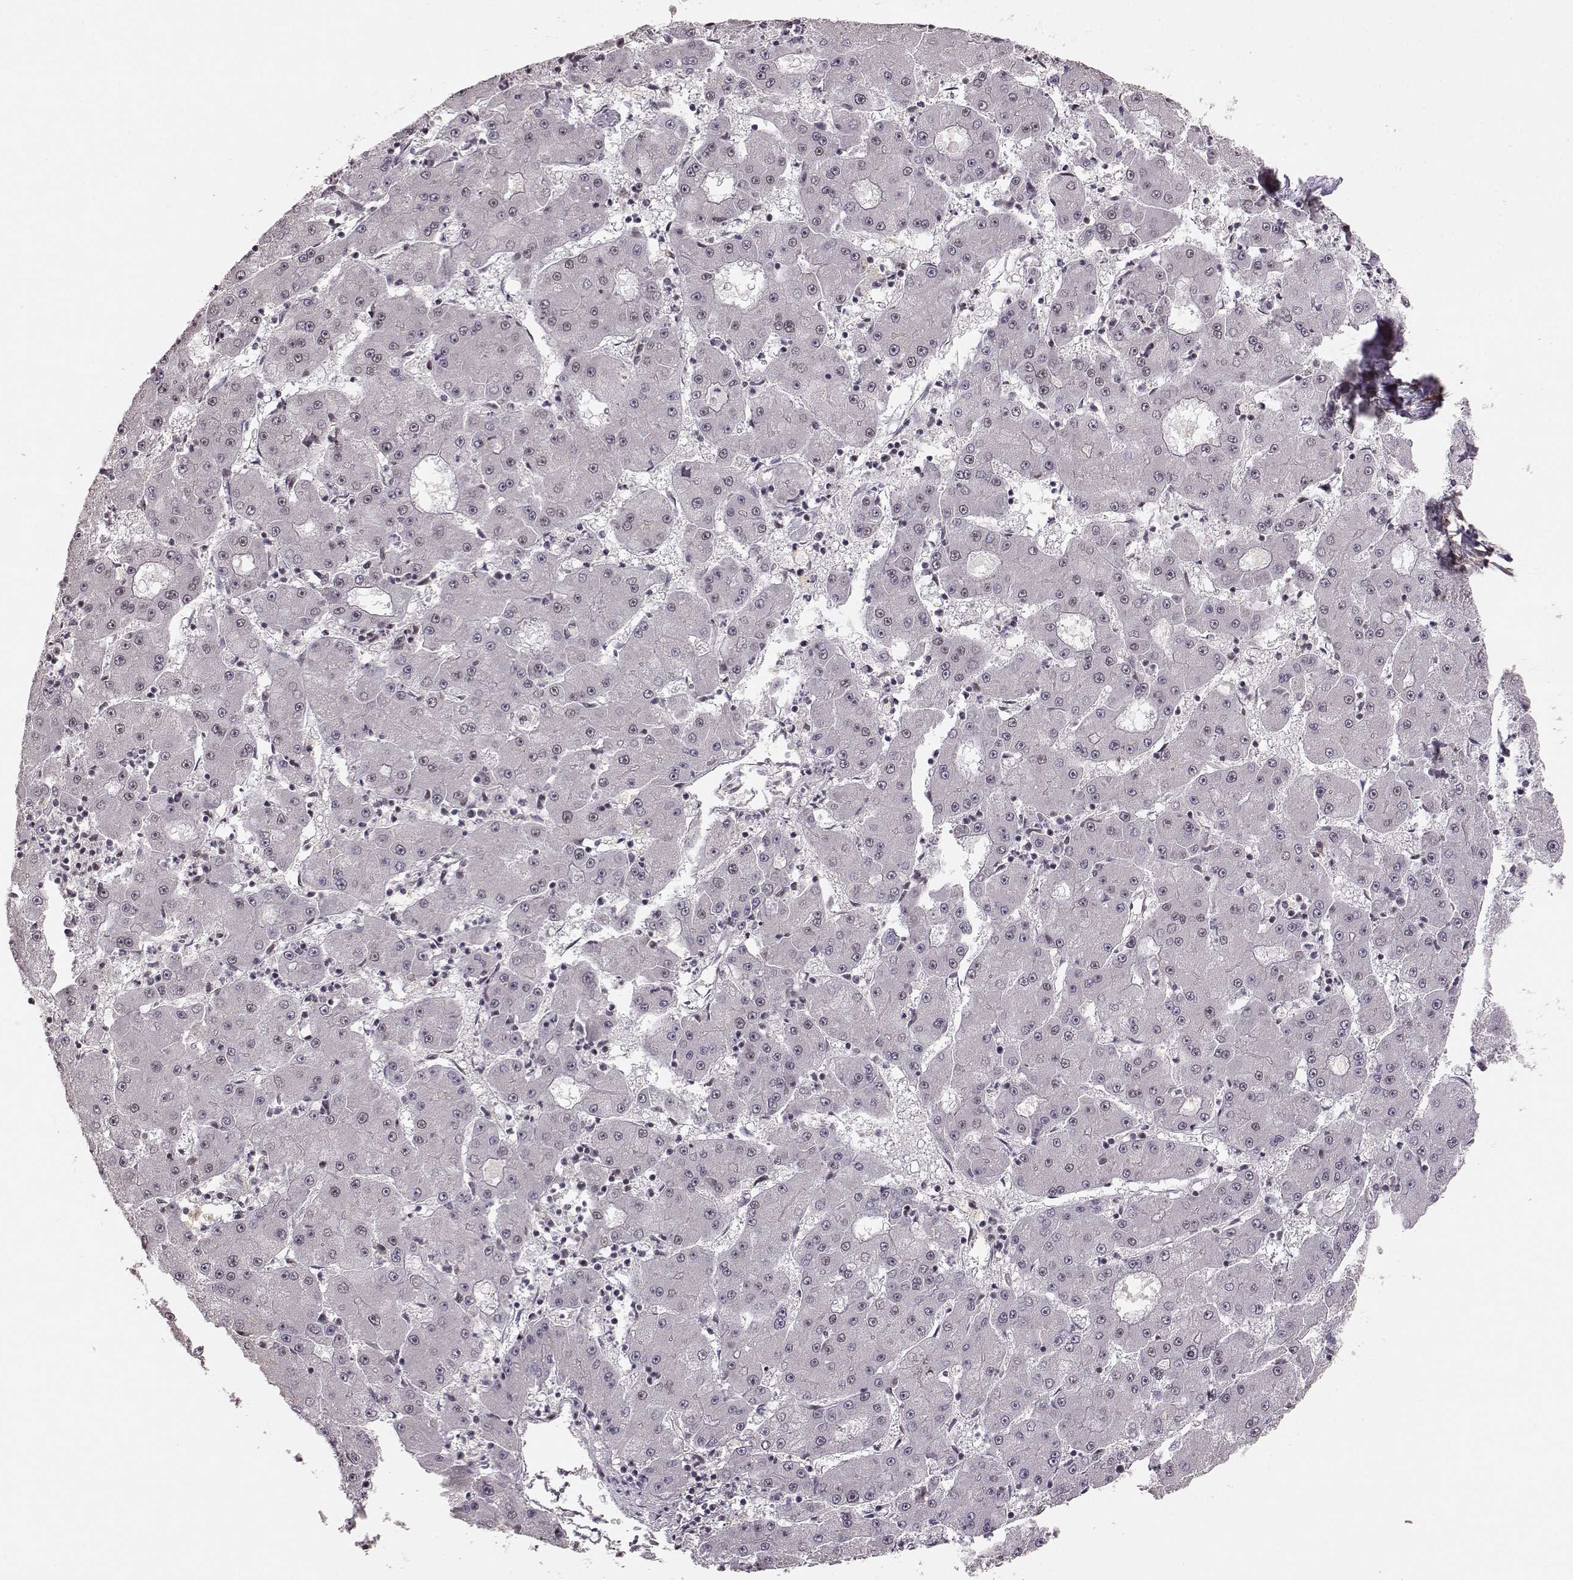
{"staining": {"intensity": "negative", "quantity": "none", "location": "none"}, "tissue": "liver cancer", "cell_type": "Tumor cells", "image_type": "cancer", "snomed": [{"axis": "morphology", "description": "Carcinoma, Hepatocellular, NOS"}, {"axis": "topography", "description": "Liver"}], "caption": "Human liver cancer (hepatocellular carcinoma) stained for a protein using immunohistochemistry displays no staining in tumor cells.", "gene": "RRAGD", "patient": {"sex": "male", "age": 73}}